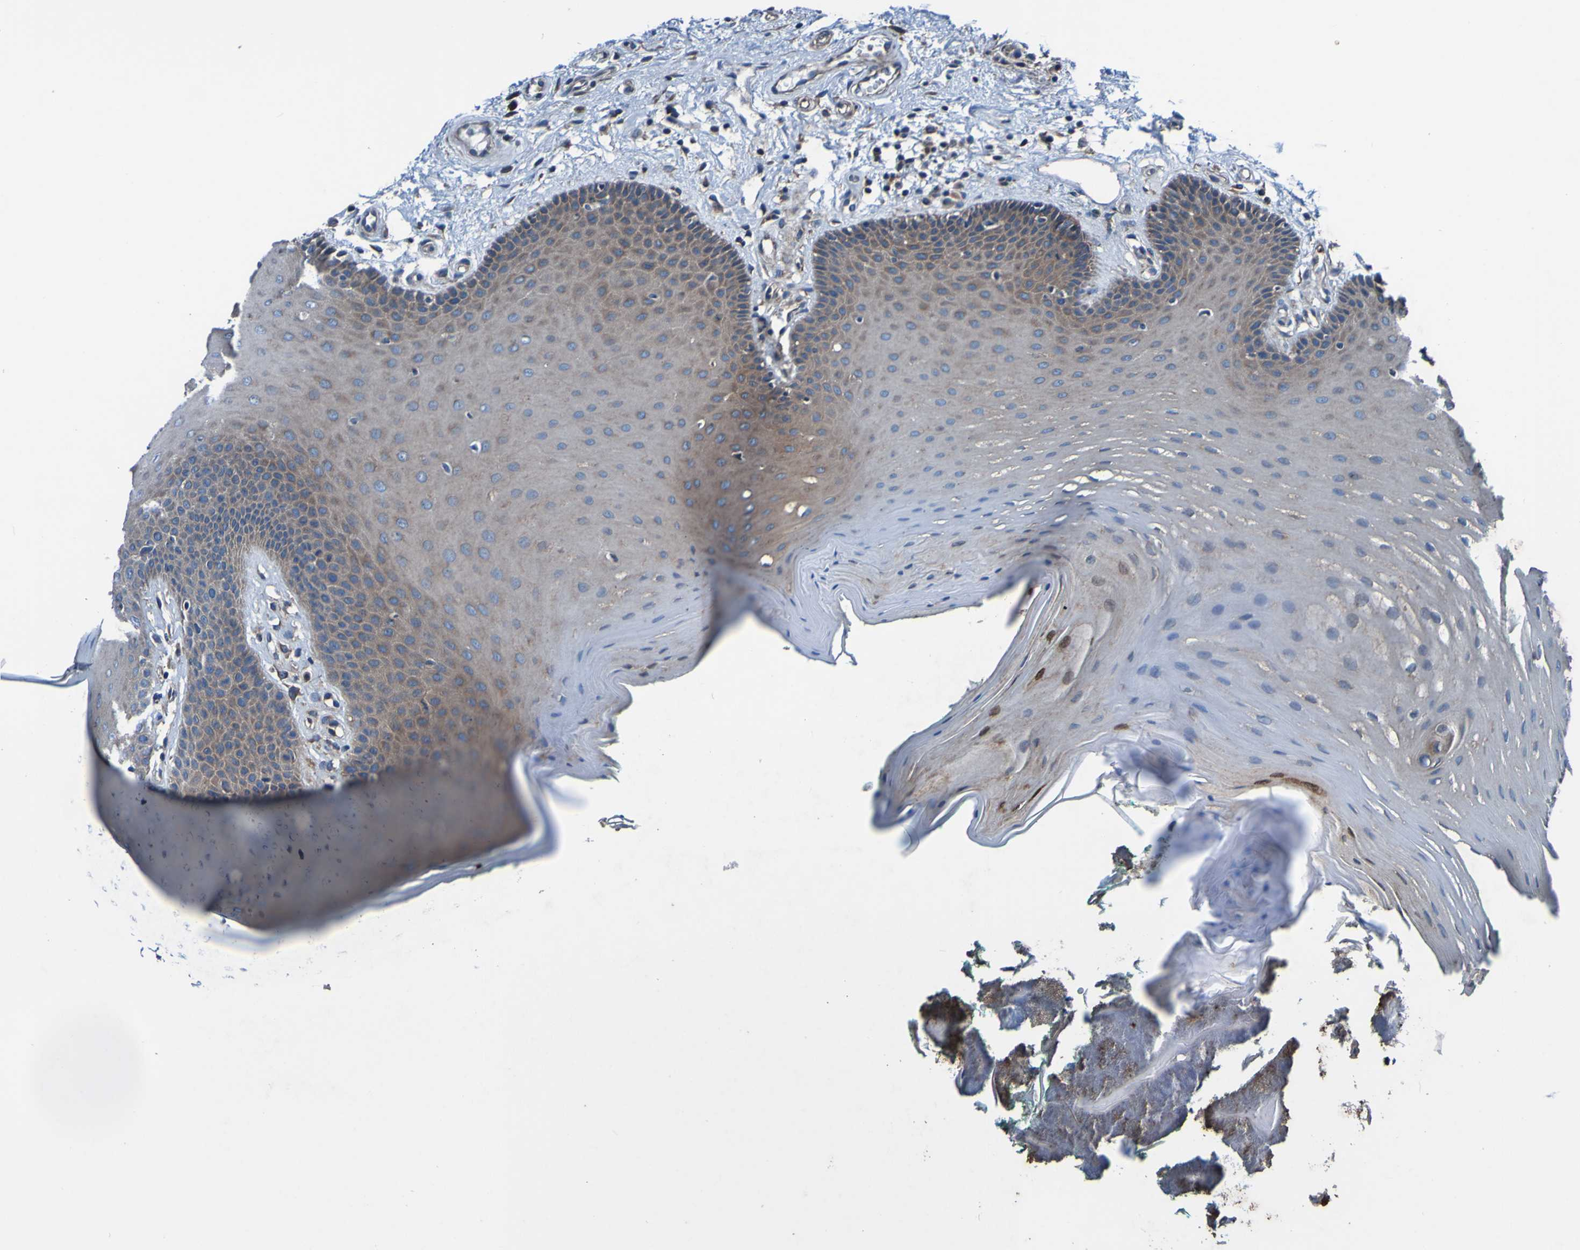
{"staining": {"intensity": "moderate", "quantity": "25%-75%", "location": "cytoplasmic/membranous"}, "tissue": "oral mucosa", "cell_type": "Squamous epithelial cells", "image_type": "normal", "snomed": [{"axis": "morphology", "description": "Normal tissue, NOS"}, {"axis": "topography", "description": "Skeletal muscle"}, {"axis": "topography", "description": "Oral tissue"}], "caption": "Protein expression analysis of benign oral mucosa demonstrates moderate cytoplasmic/membranous expression in about 25%-75% of squamous epithelial cells.", "gene": "RAB5B", "patient": {"sex": "male", "age": 58}}